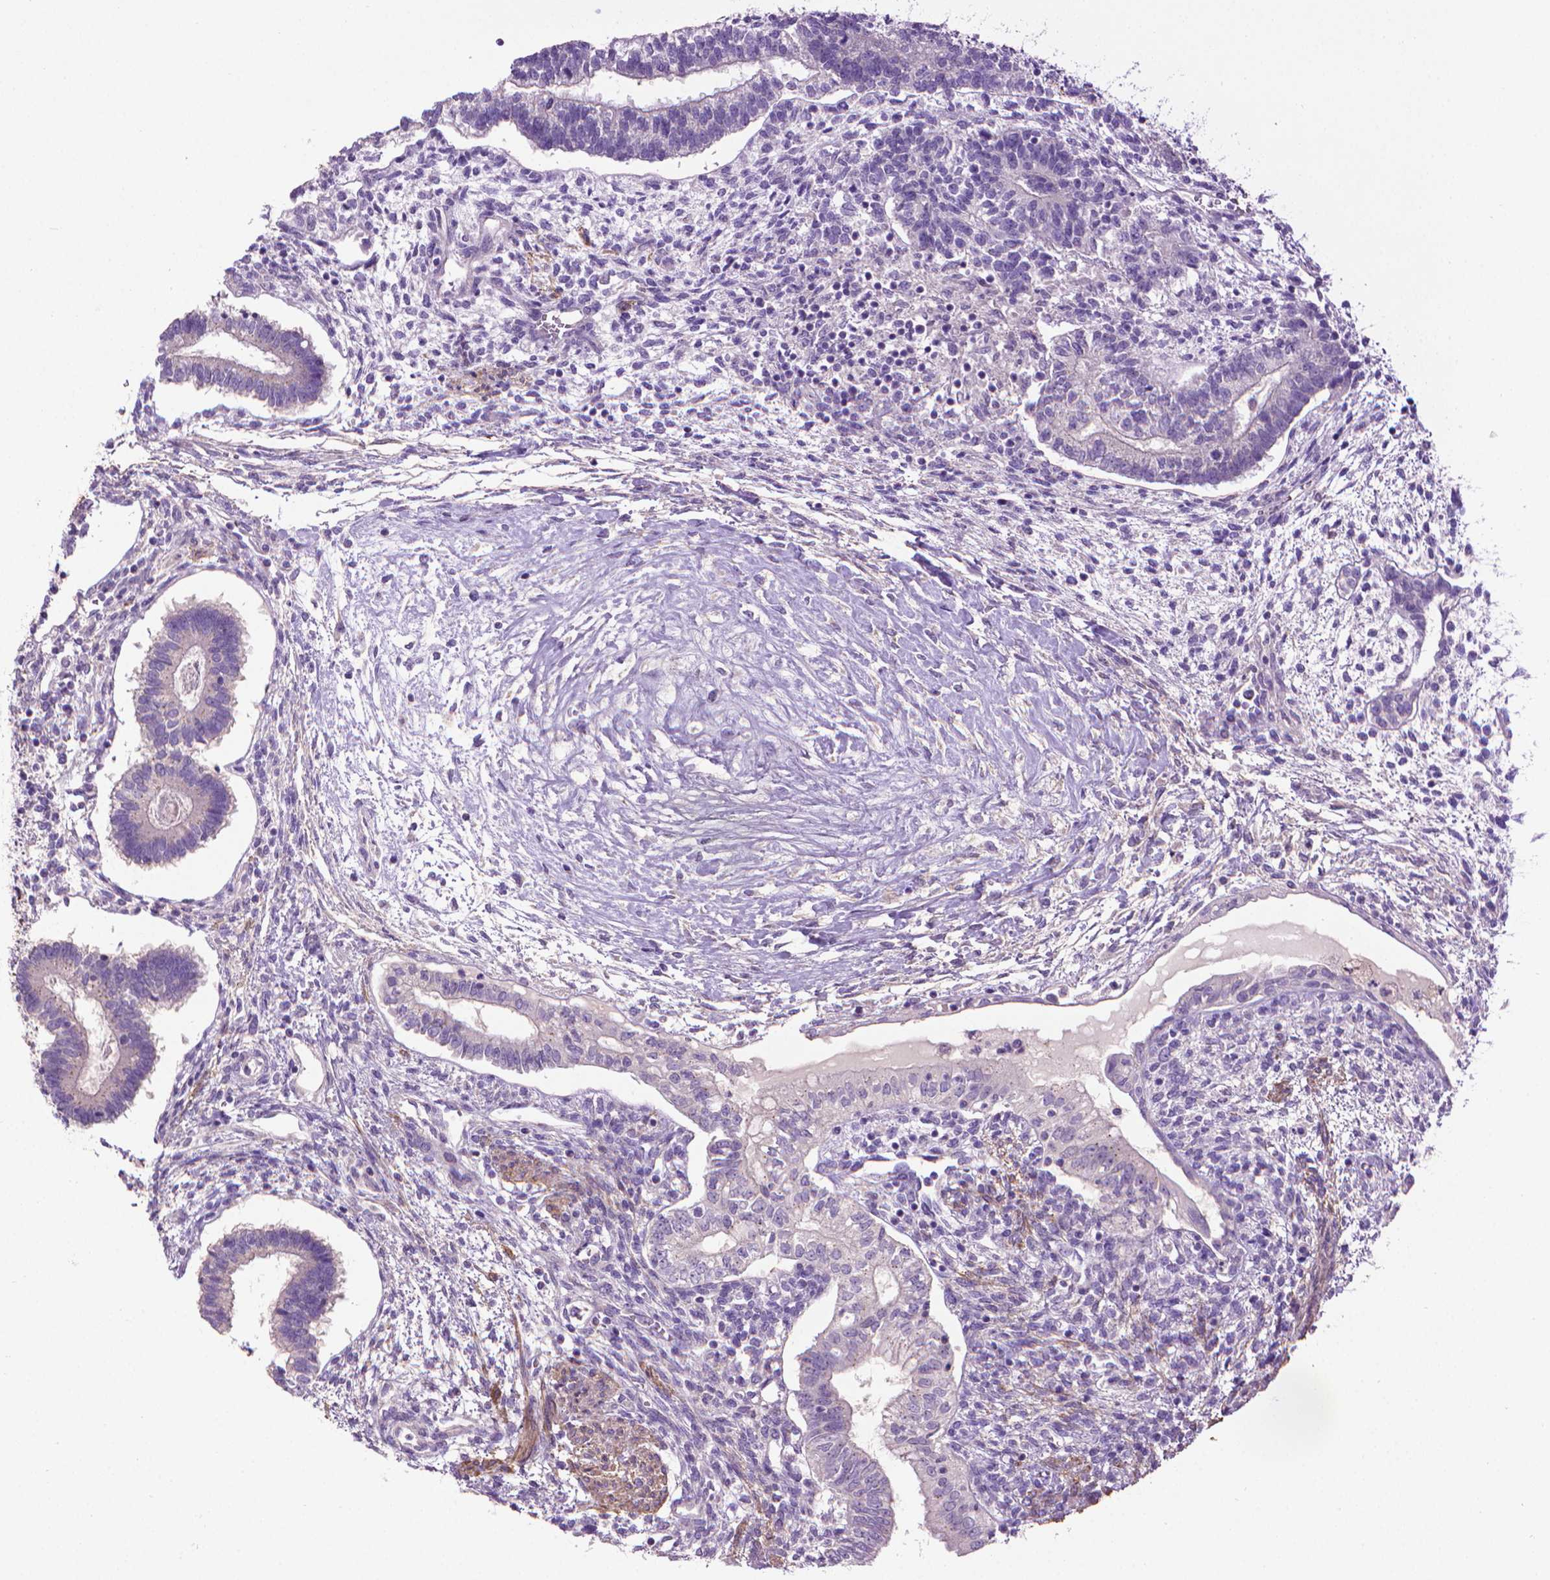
{"staining": {"intensity": "negative", "quantity": "none", "location": "none"}, "tissue": "testis cancer", "cell_type": "Tumor cells", "image_type": "cancer", "snomed": [{"axis": "morphology", "description": "Carcinoma, Embryonal, NOS"}, {"axis": "topography", "description": "Testis"}], "caption": "Histopathology image shows no protein expression in tumor cells of testis cancer (embryonal carcinoma) tissue. (Immunohistochemistry, brightfield microscopy, high magnification).", "gene": "AQP10", "patient": {"sex": "male", "age": 37}}